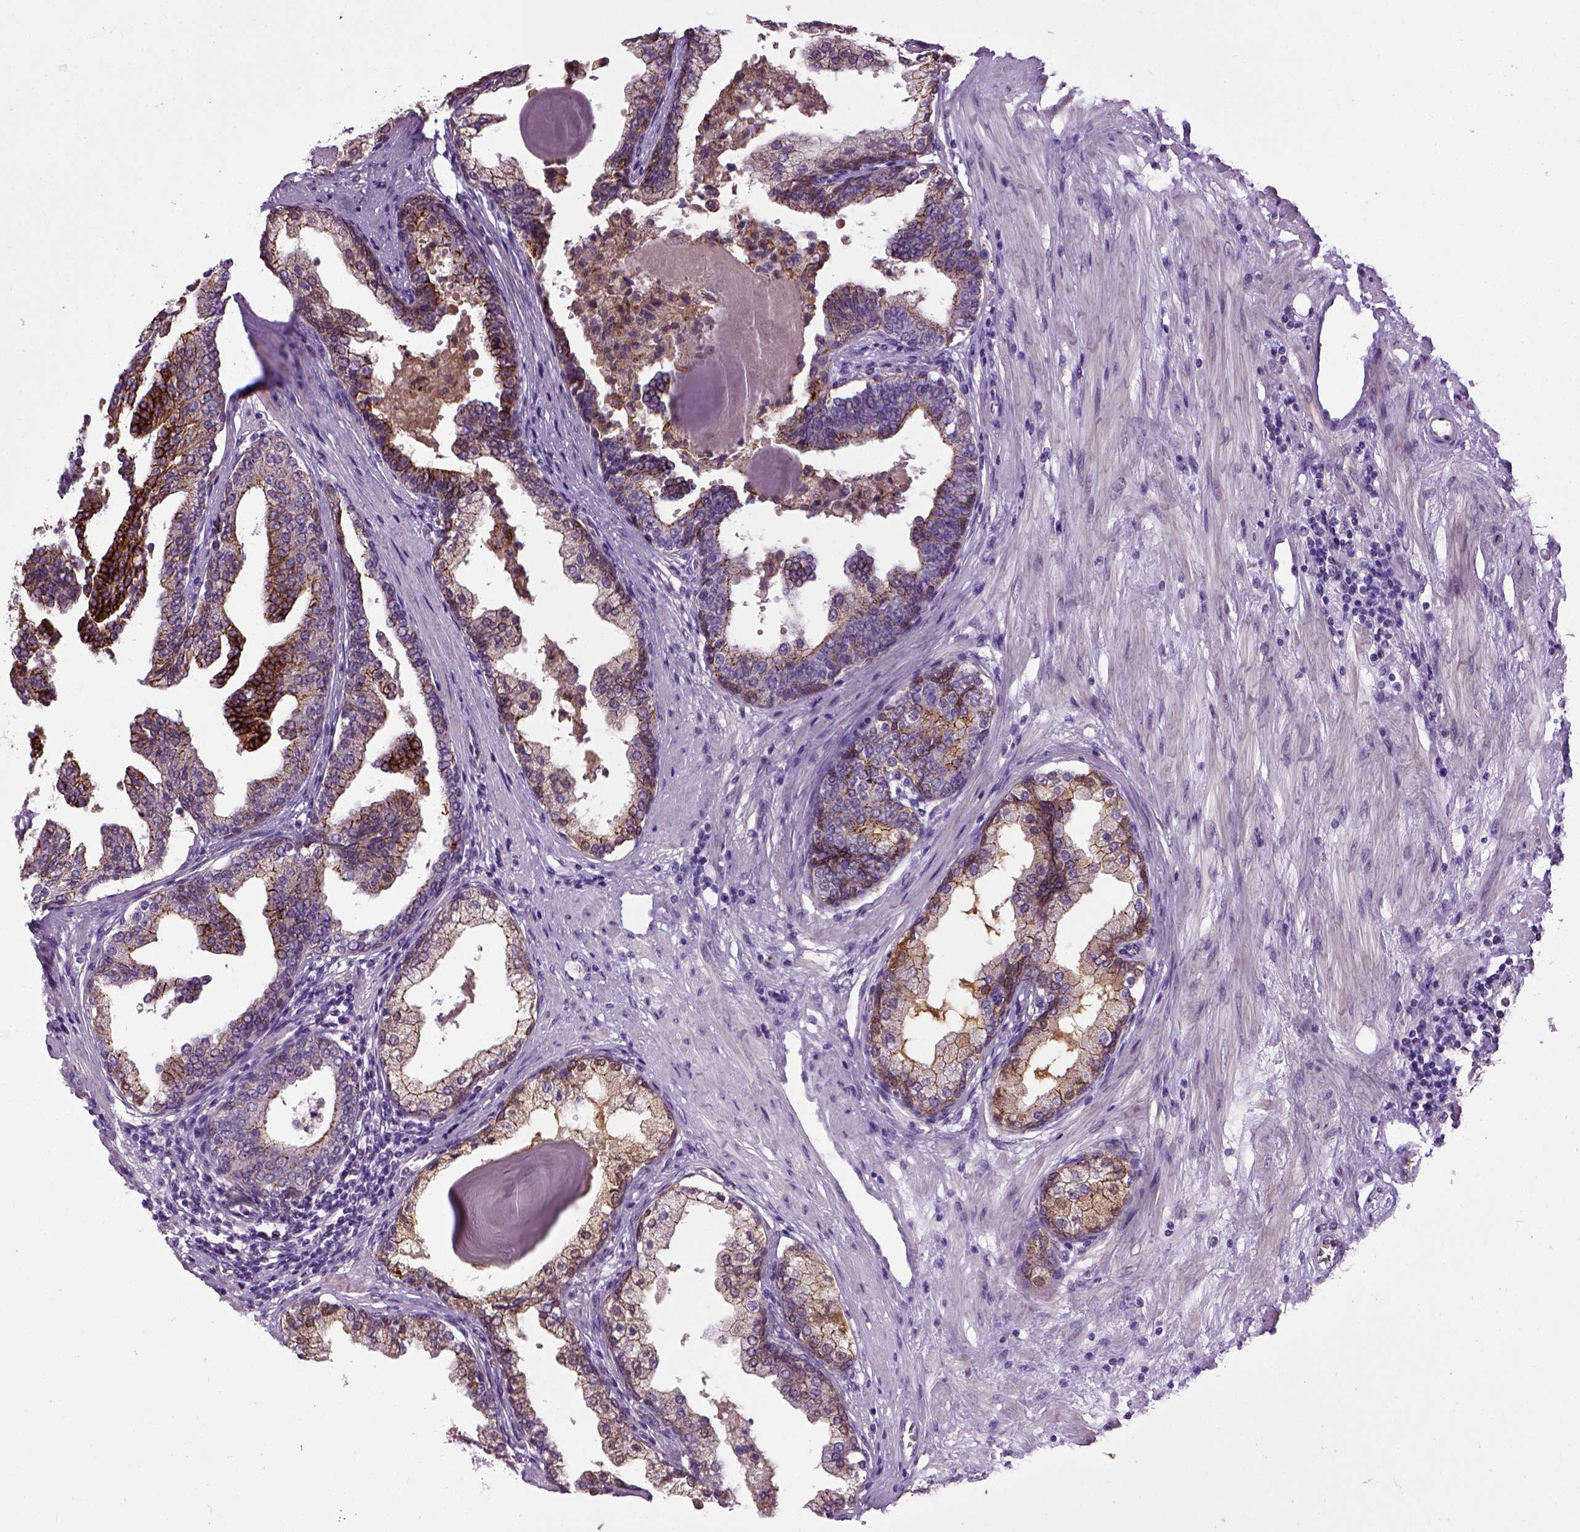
{"staining": {"intensity": "strong", "quantity": ">75%", "location": "cytoplasmic/membranous"}, "tissue": "prostate cancer", "cell_type": "Tumor cells", "image_type": "cancer", "snomed": [{"axis": "morphology", "description": "Adenocarcinoma, NOS"}, {"axis": "topography", "description": "Prostate and seminal vesicle, NOS"}, {"axis": "topography", "description": "Prostate"}], "caption": "Protein expression analysis of human prostate cancer (adenocarcinoma) reveals strong cytoplasmic/membranous staining in about >75% of tumor cells.", "gene": "CDH1", "patient": {"sex": "male", "age": 44}}